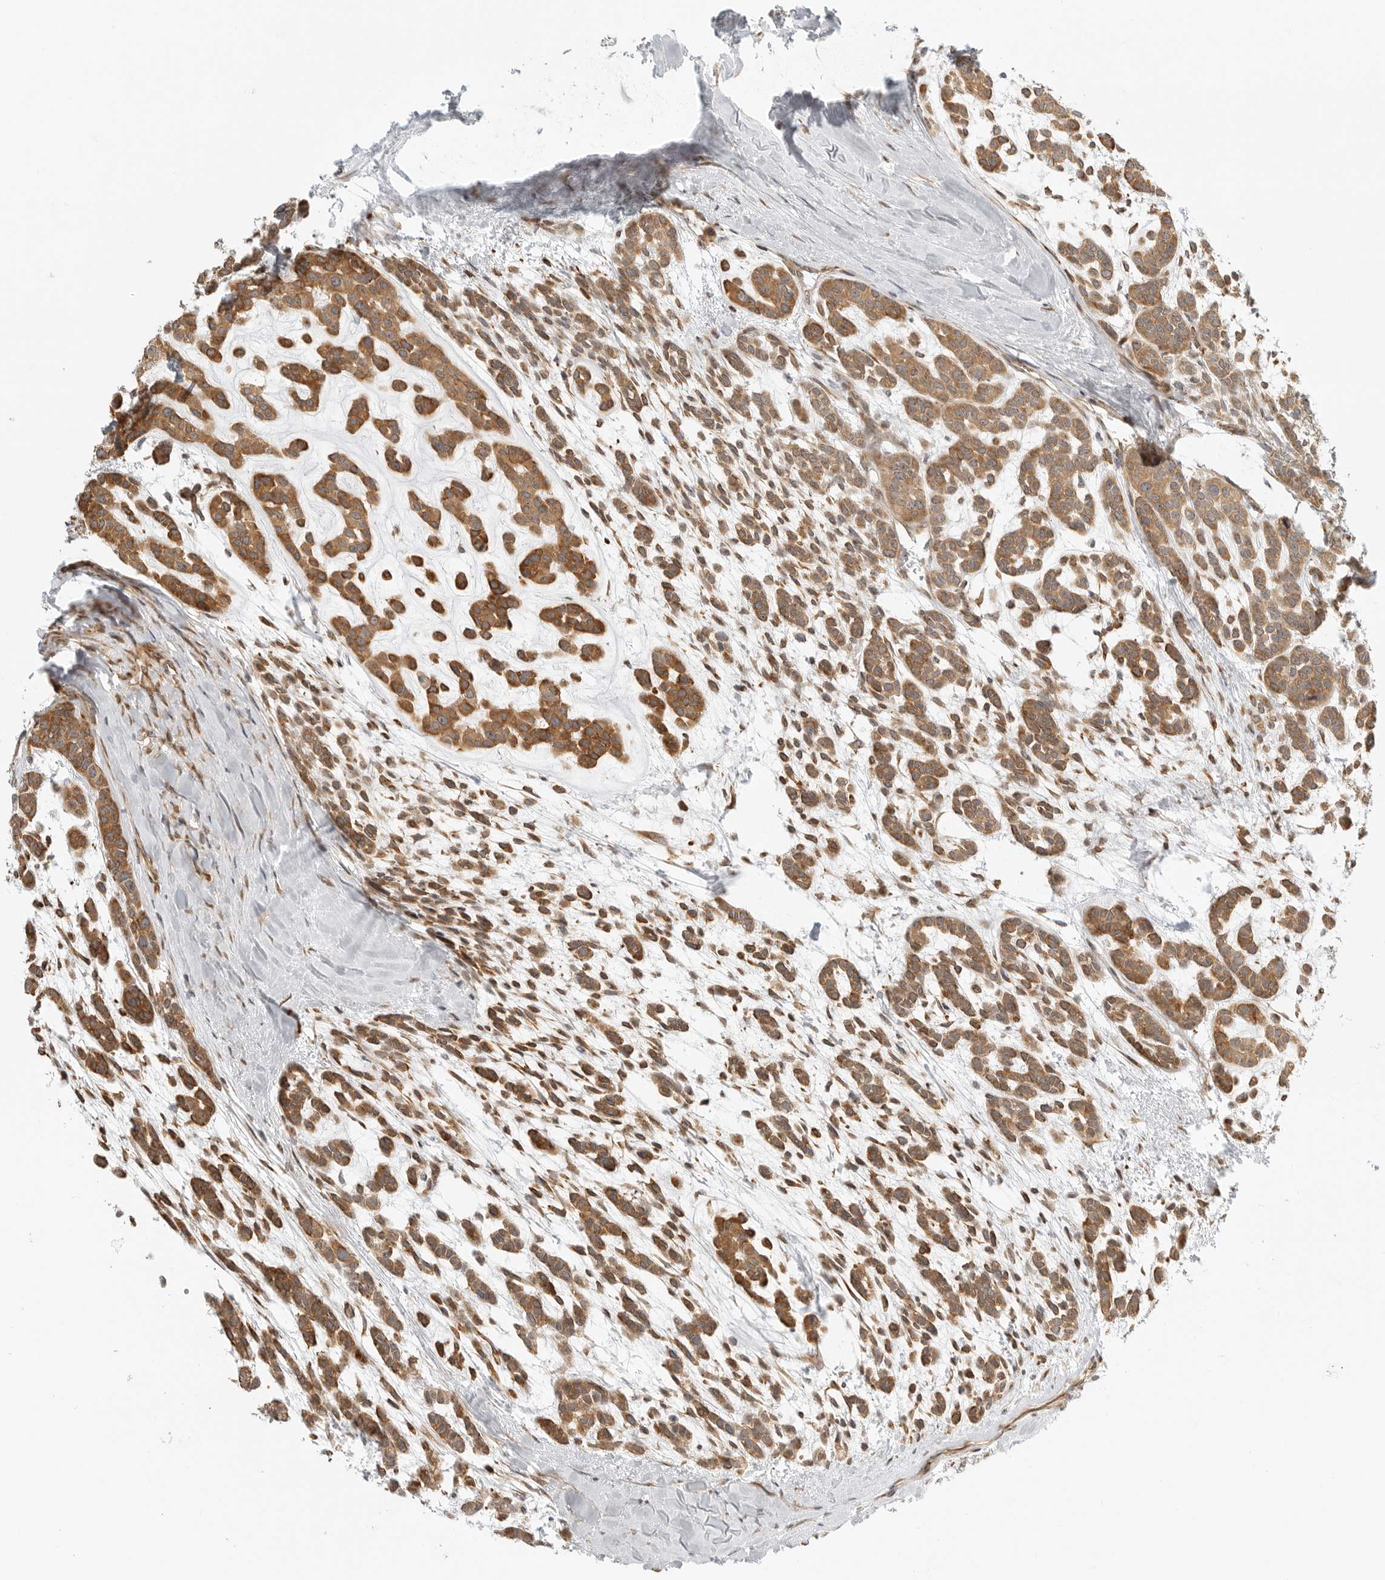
{"staining": {"intensity": "moderate", "quantity": ">75%", "location": "cytoplasmic/membranous"}, "tissue": "head and neck cancer", "cell_type": "Tumor cells", "image_type": "cancer", "snomed": [{"axis": "morphology", "description": "Adenocarcinoma, NOS"}, {"axis": "morphology", "description": "Adenoma, NOS"}, {"axis": "topography", "description": "Head-Neck"}], "caption": "Head and neck cancer (adenocarcinoma) stained for a protein (brown) exhibits moderate cytoplasmic/membranous positive staining in about >75% of tumor cells.", "gene": "DSCC1", "patient": {"sex": "female", "age": 55}}